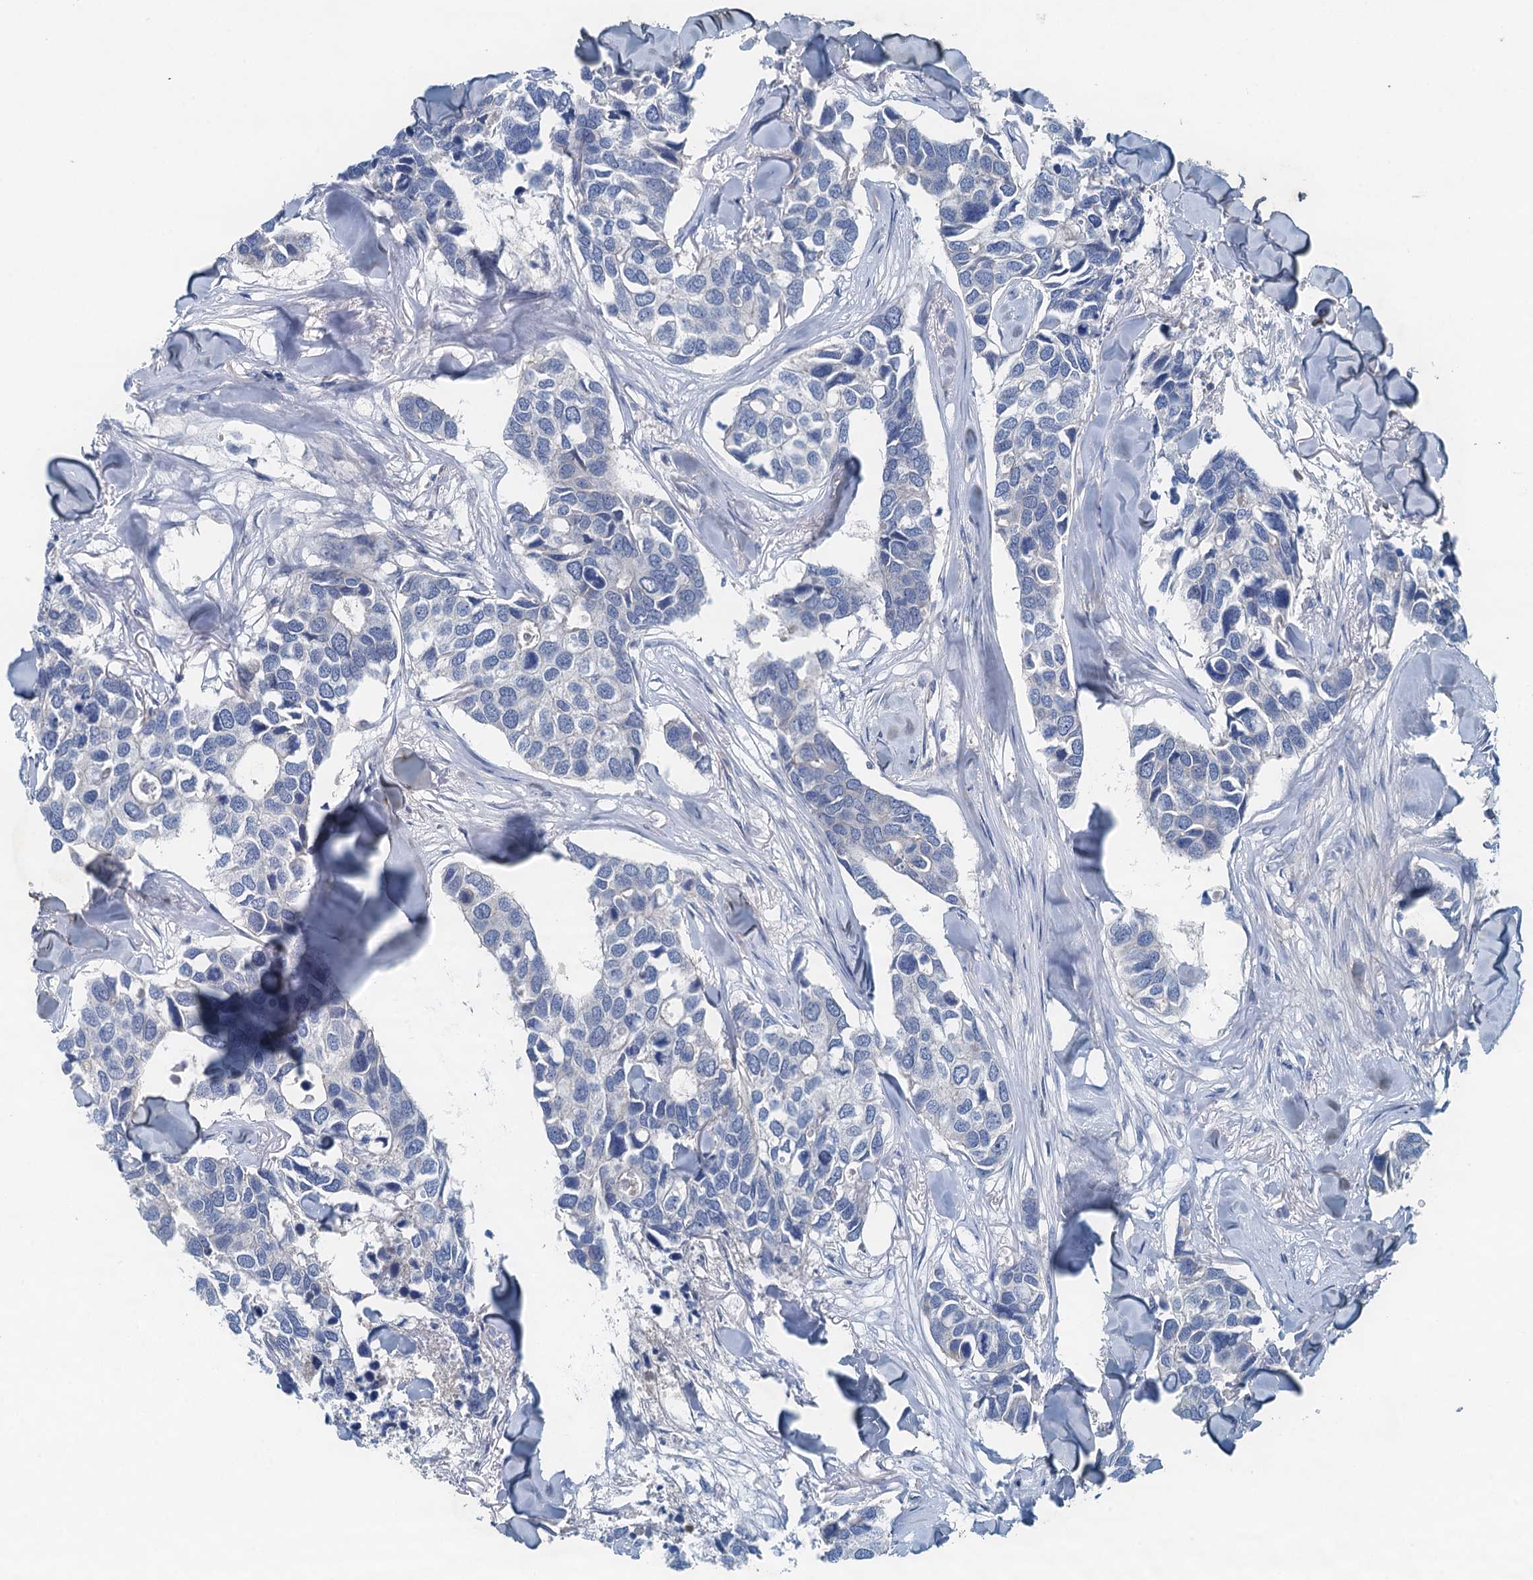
{"staining": {"intensity": "negative", "quantity": "none", "location": "none"}, "tissue": "breast cancer", "cell_type": "Tumor cells", "image_type": "cancer", "snomed": [{"axis": "morphology", "description": "Duct carcinoma"}, {"axis": "topography", "description": "Breast"}], "caption": "Breast cancer (infiltrating ductal carcinoma) was stained to show a protein in brown. There is no significant positivity in tumor cells.", "gene": "THAP10", "patient": {"sex": "female", "age": 83}}